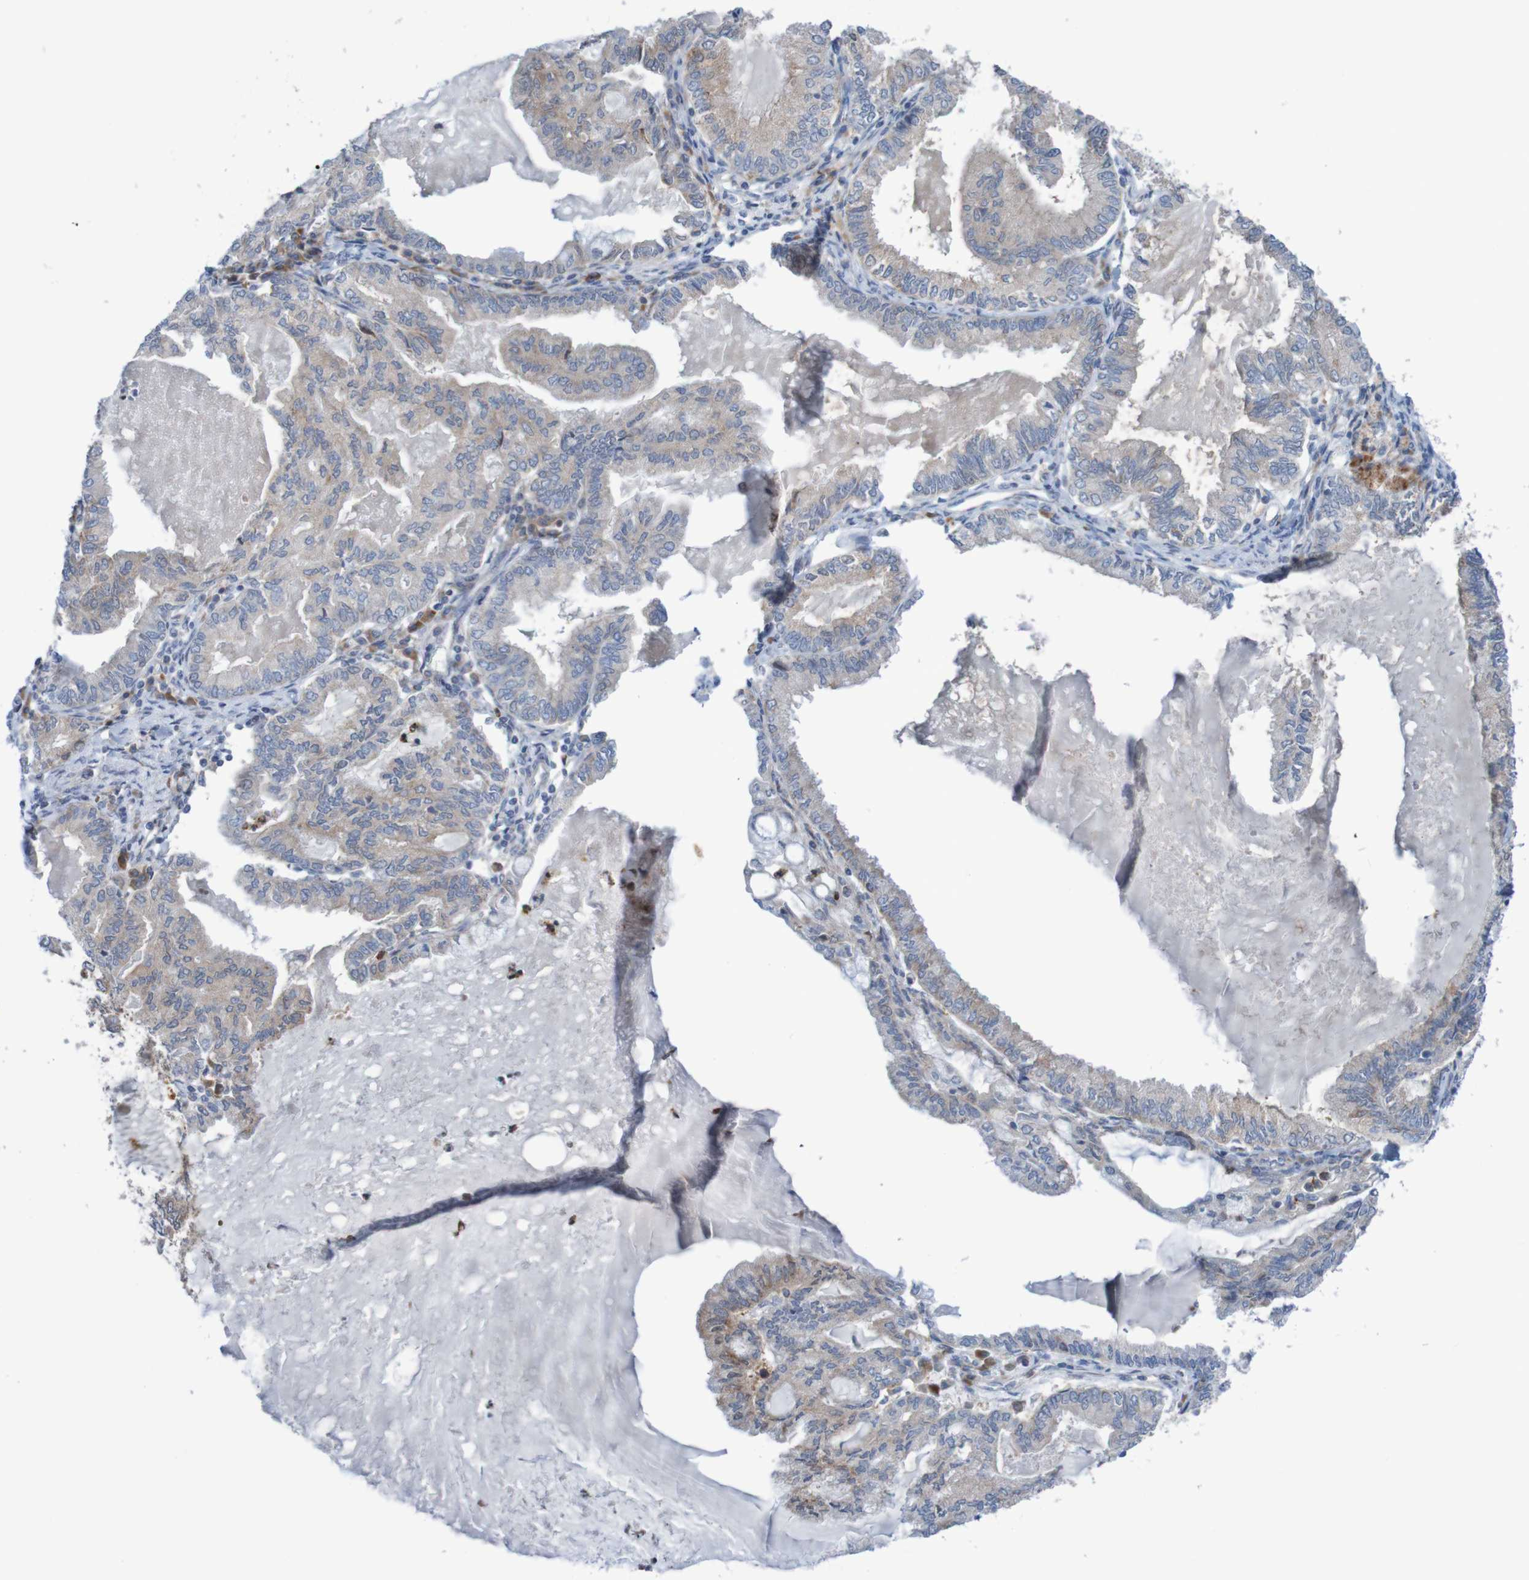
{"staining": {"intensity": "weak", "quantity": "25%-75%", "location": "cytoplasmic/membranous"}, "tissue": "endometrial cancer", "cell_type": "Tumor cells", "image_type": "cancer", "snomed": [{"axis": "morphology", "description": "Adenocarcinoma, NOS"}, {"axis": "topography", "description": "Endometrium"}], "caption": "Human endometrial cancer stained with a brown dye displays weak cytoplasmic/membranous positive positivity in about 25%-75% of tumor cells.", "gene": "ANGPT4", "patient": {"sex": "female", "age": 86}}